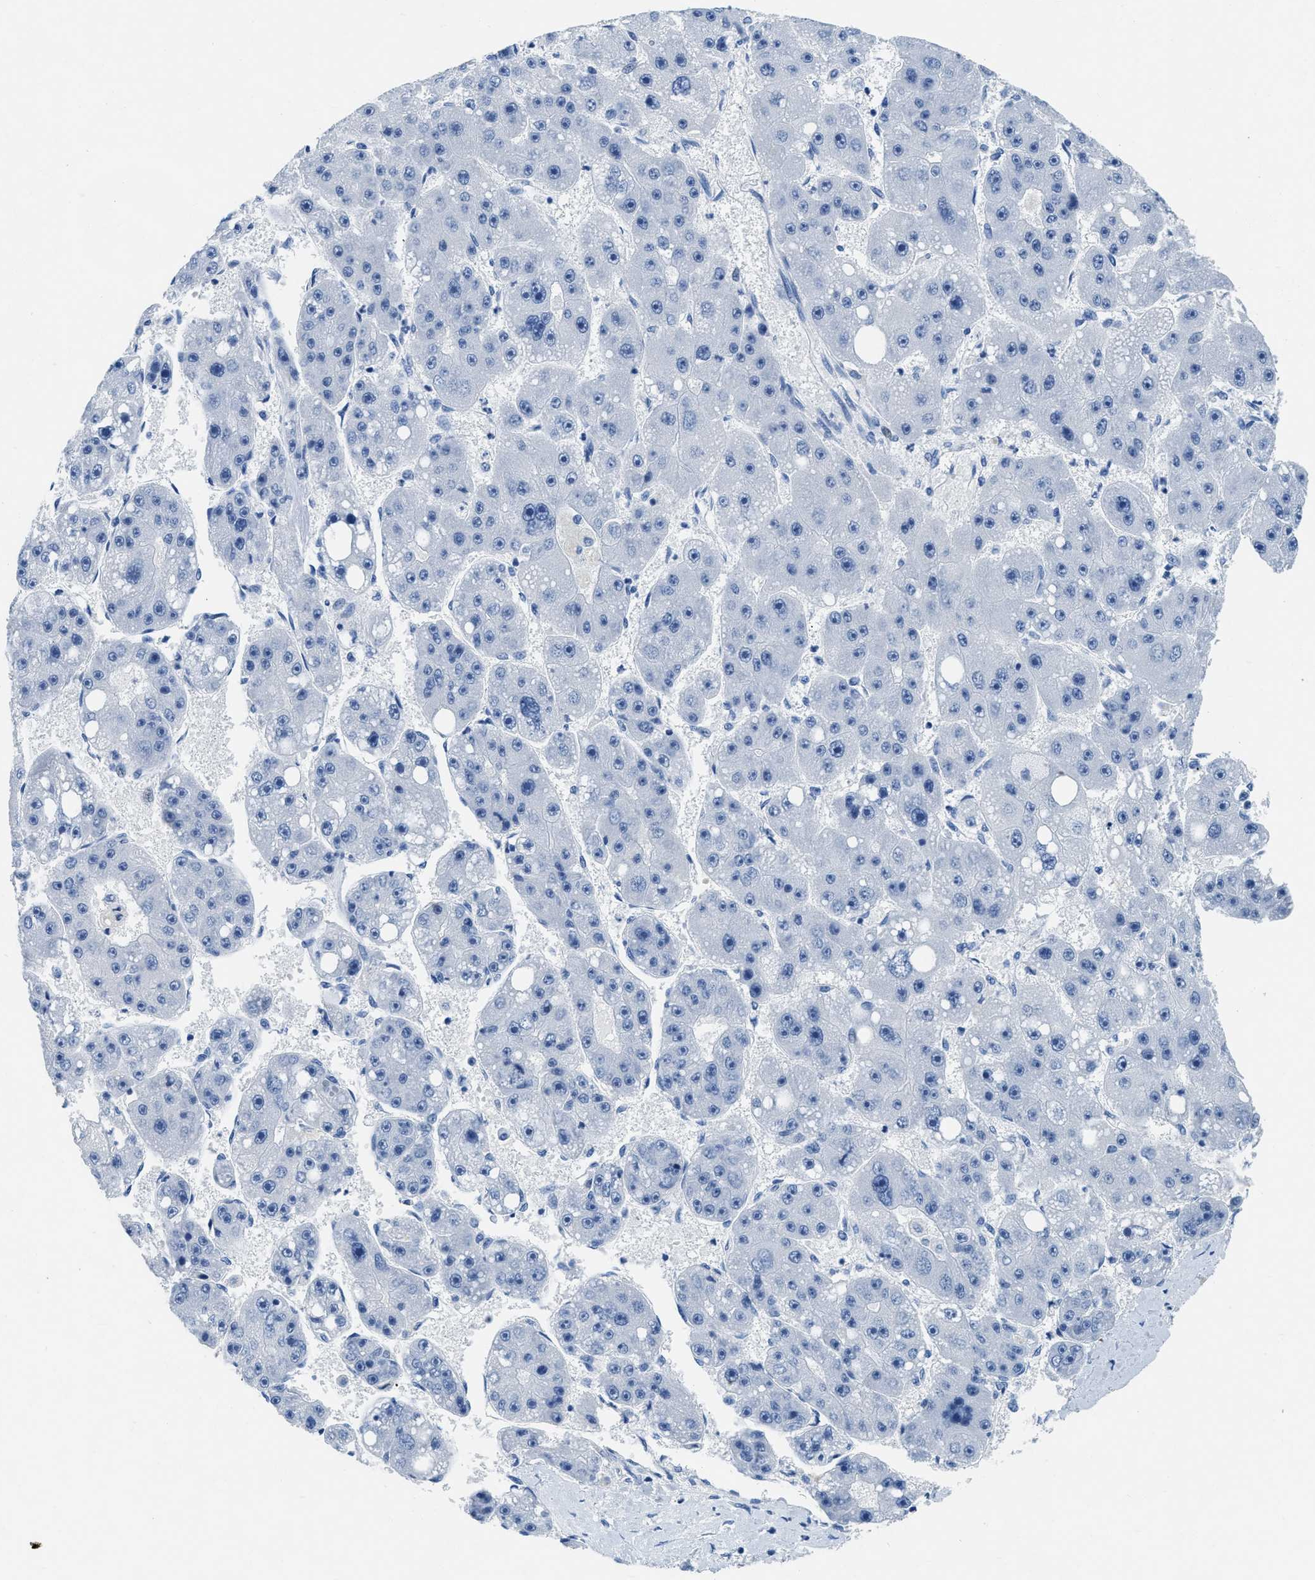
{"staining": {"intensity": "negative", "quantity": "none", "location": "none"}, "tissue": "liver cancer", "cell_type": "Tumor cells", "image_type": "cancer", "snomed": [{"axis": "morphology", "description": "Carcinoma, Hepatocellular, NOS"}, {"axis": "topography", "description": "Liver"}], "caption": "Human hepatocellular carcinoma (liver) stained for a protein using IHC displays no staining in tumor cells.", "gene": "NFATC2", "patient": {"sex": "female", "age": 61}}